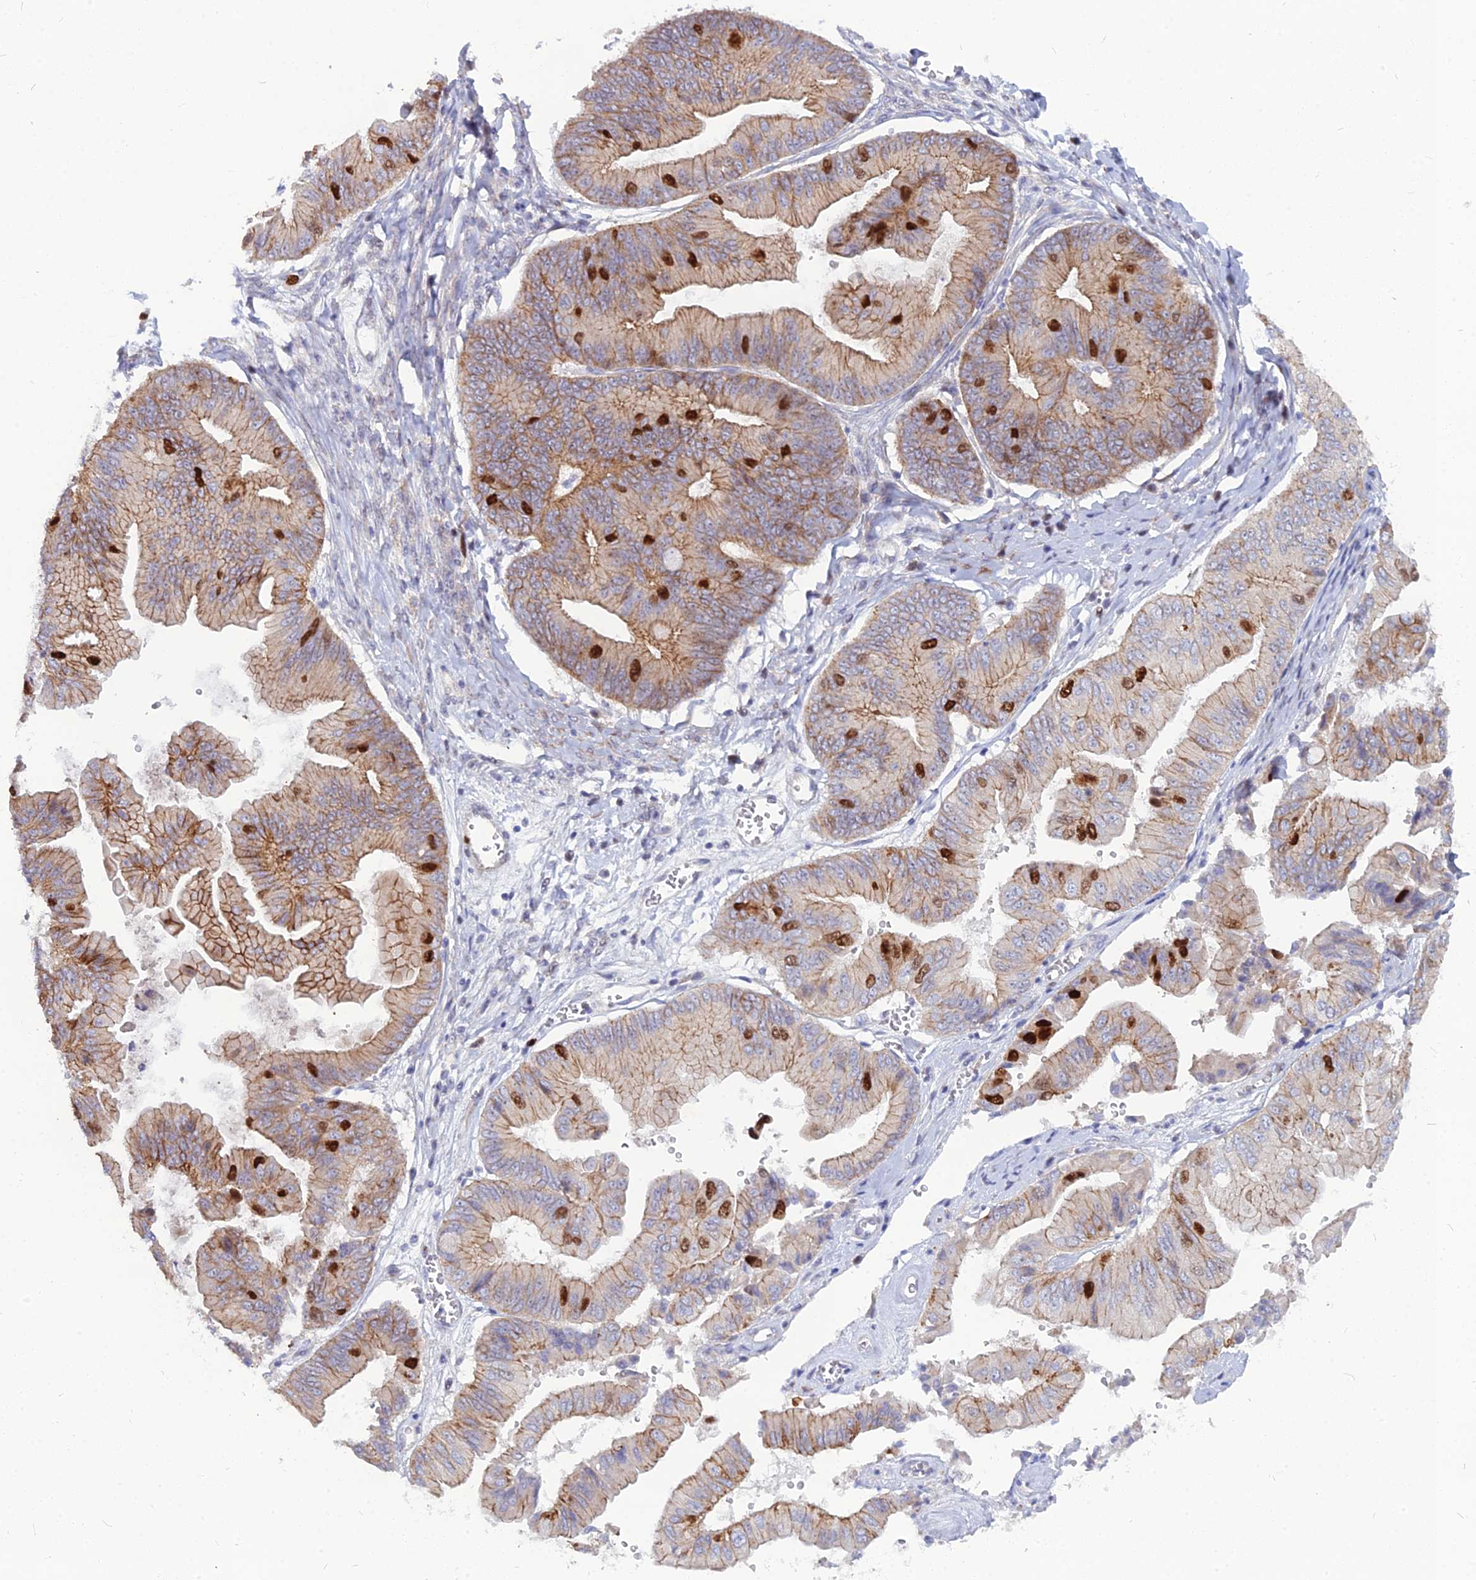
{"staining": {"intensity": "moderate", "quantity": ">75%", "location": "cytoplasmic/membranous,nuclear"}, "tissue": "ovarian cancer", "cell_type": "Tumor cells", "image_type": "cancer", "snomed": [{"axis": "morphology", "description": "Cystadenocarcinoma, mucinous, NOS"}, {"axis": "topography", "description": "Ovary"}], "caption": "Brown immunohistochemical staining in human ovarian mucinous cystadenocarcinoma displays moderate cytoplasmic/membranous and nuclear staining in approximately >75% of tumor cells.", "gene": "NUSAP1", "patient": {"sex": "female", "age": 61}}